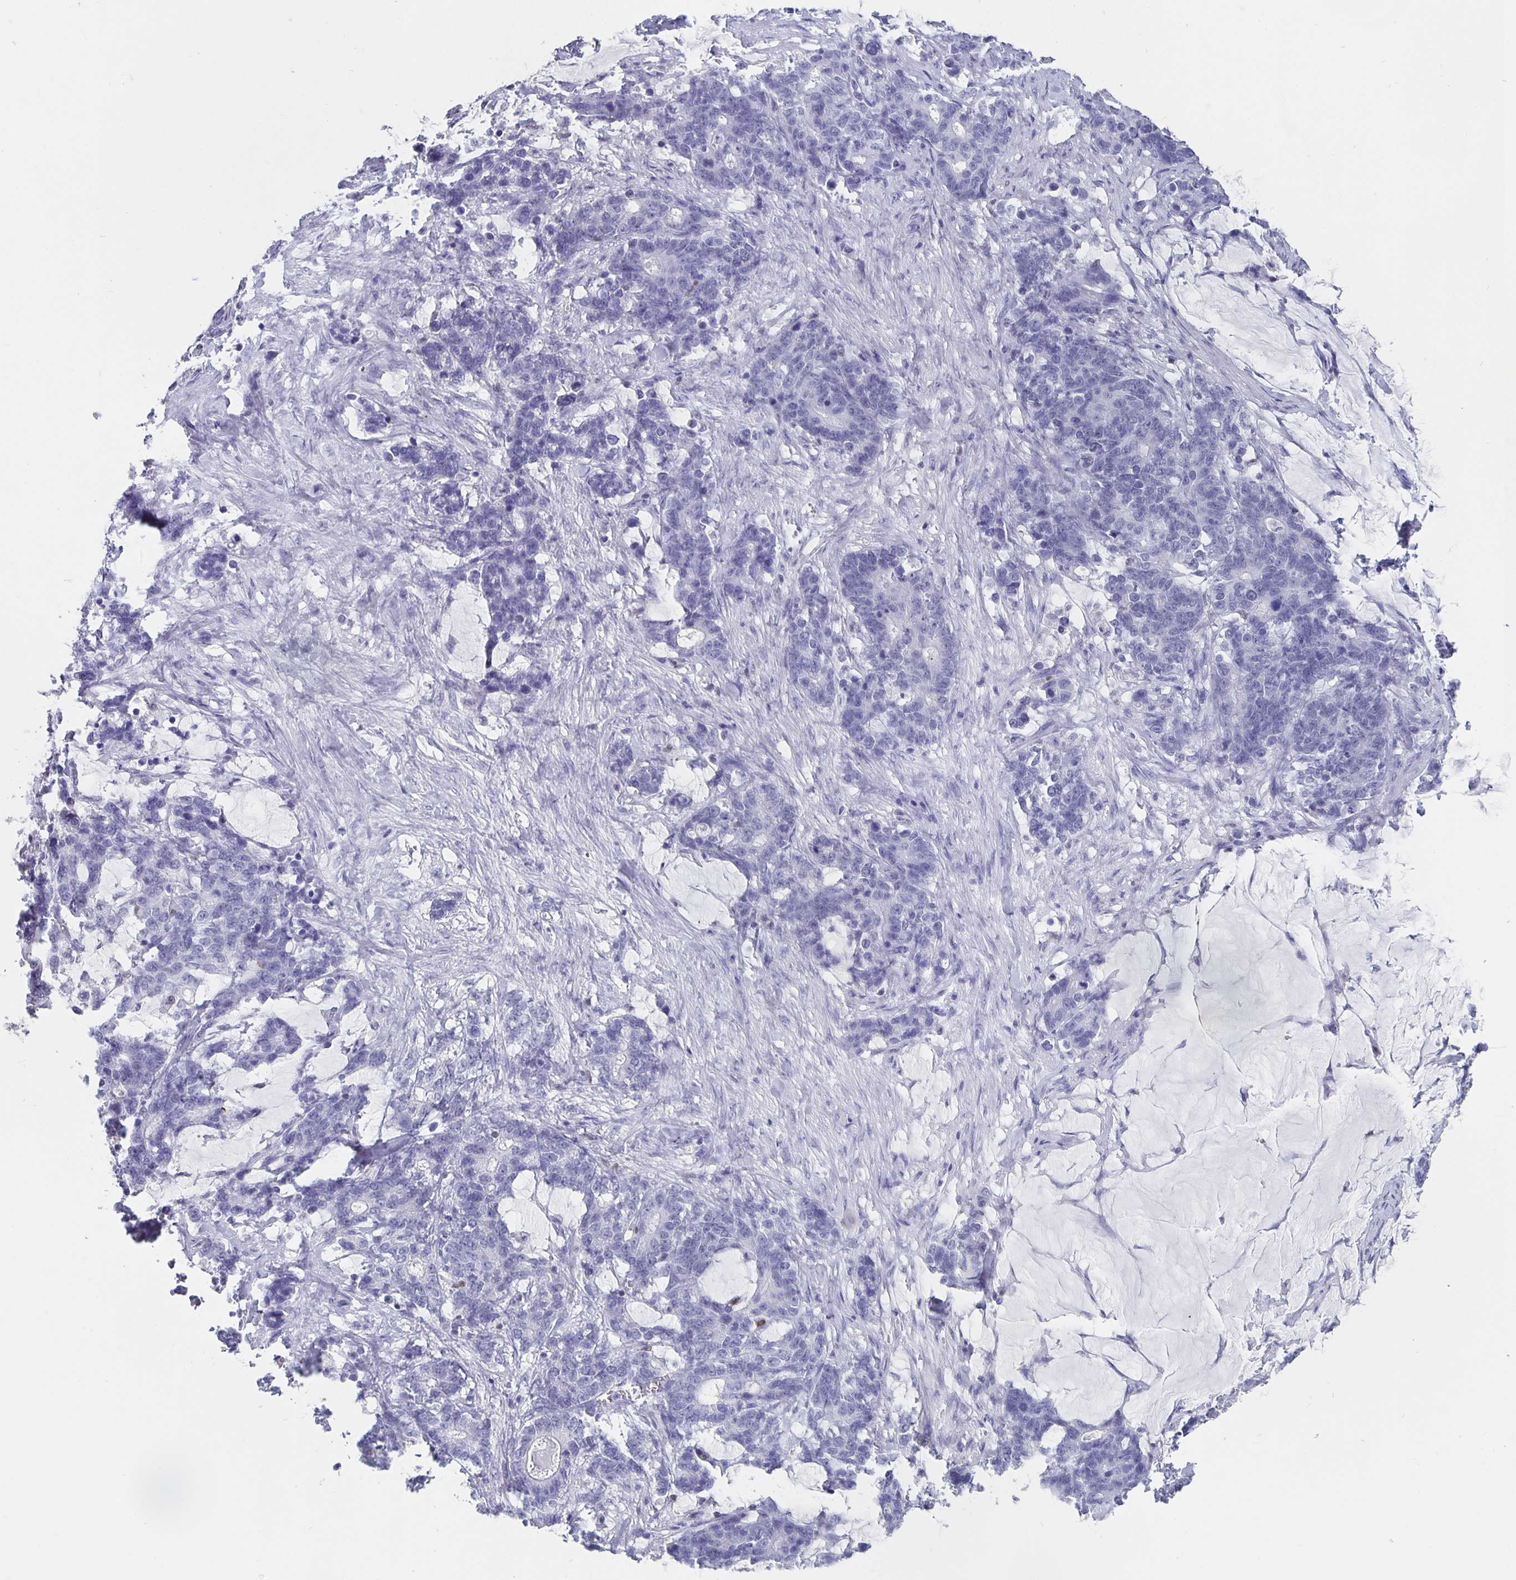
{"staining": {"intensity": "negative", "quantity": "none", "location": "none"}, "tissue": "stomach cancer", "cell_type": "Tumor cells", "image_type": "cancer", "snomed": [{"axis": "morphology", "description": "Normal tissue, NOS"}, {"axis": "morphology", "description": "Adenocarcinoma, NOS"}, {"axis": "topography", "description": "Stomach"}], "caption": "Immunohistochemistry (IHC) of human stomach cancer (adenocarcinoma) shows no staining in tumor cells. Brightfield microscopy of IHC stained with DAB (3,3'-diaminobenzidine) (brown) and hematoxylin (blue), captured at high magnification.", "gene": "SATB2", "patient": {"sex": "female", "age": 64}}